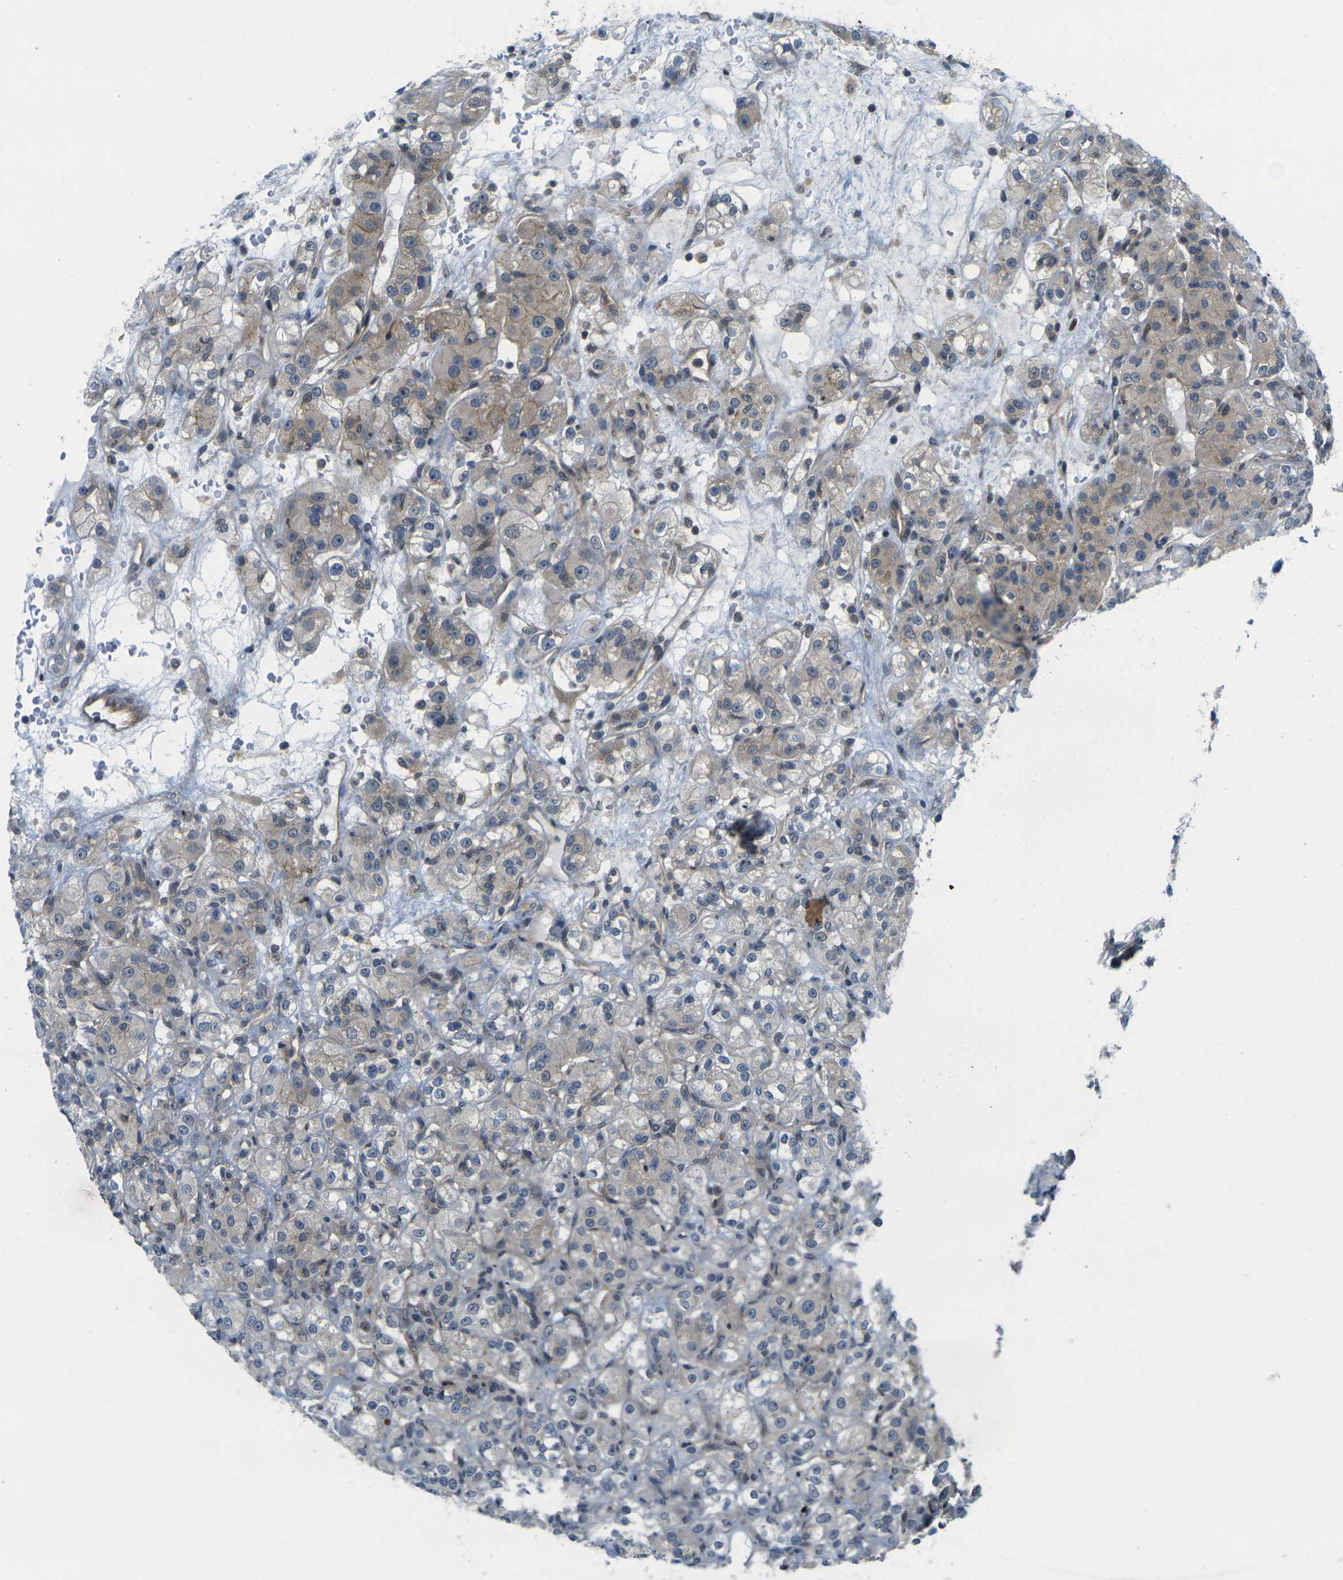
{"staining": {"intensity": "moderate", "quantity": "25%-75%", "location": "cytoplasmic/membranous"}, "tissue": "renal cancer", "cell_type": "Tumor cells", "image_type": "cancer", "snomed": [{"axis": "morphology", "description": "Normal tissue, NOS"}, {"axis": "morphology", "description": "Adenocarcinoma, NOS"}, {"axis": "topography", "description": "Kidney"}], "caption": "Moderate cytoplasmic/membranous positivity is appreciated in about 25%-75% of tumor cells in adenocarcinoma (renal). The staining is performed using DAB (3,3'-diaminobenzidine) brown chromogen to label protein expression. The nuclei are counter-stained blue using hematoxylin.", "gene": "KCTD10", "patient": {"sex": "male", "age": 61}}